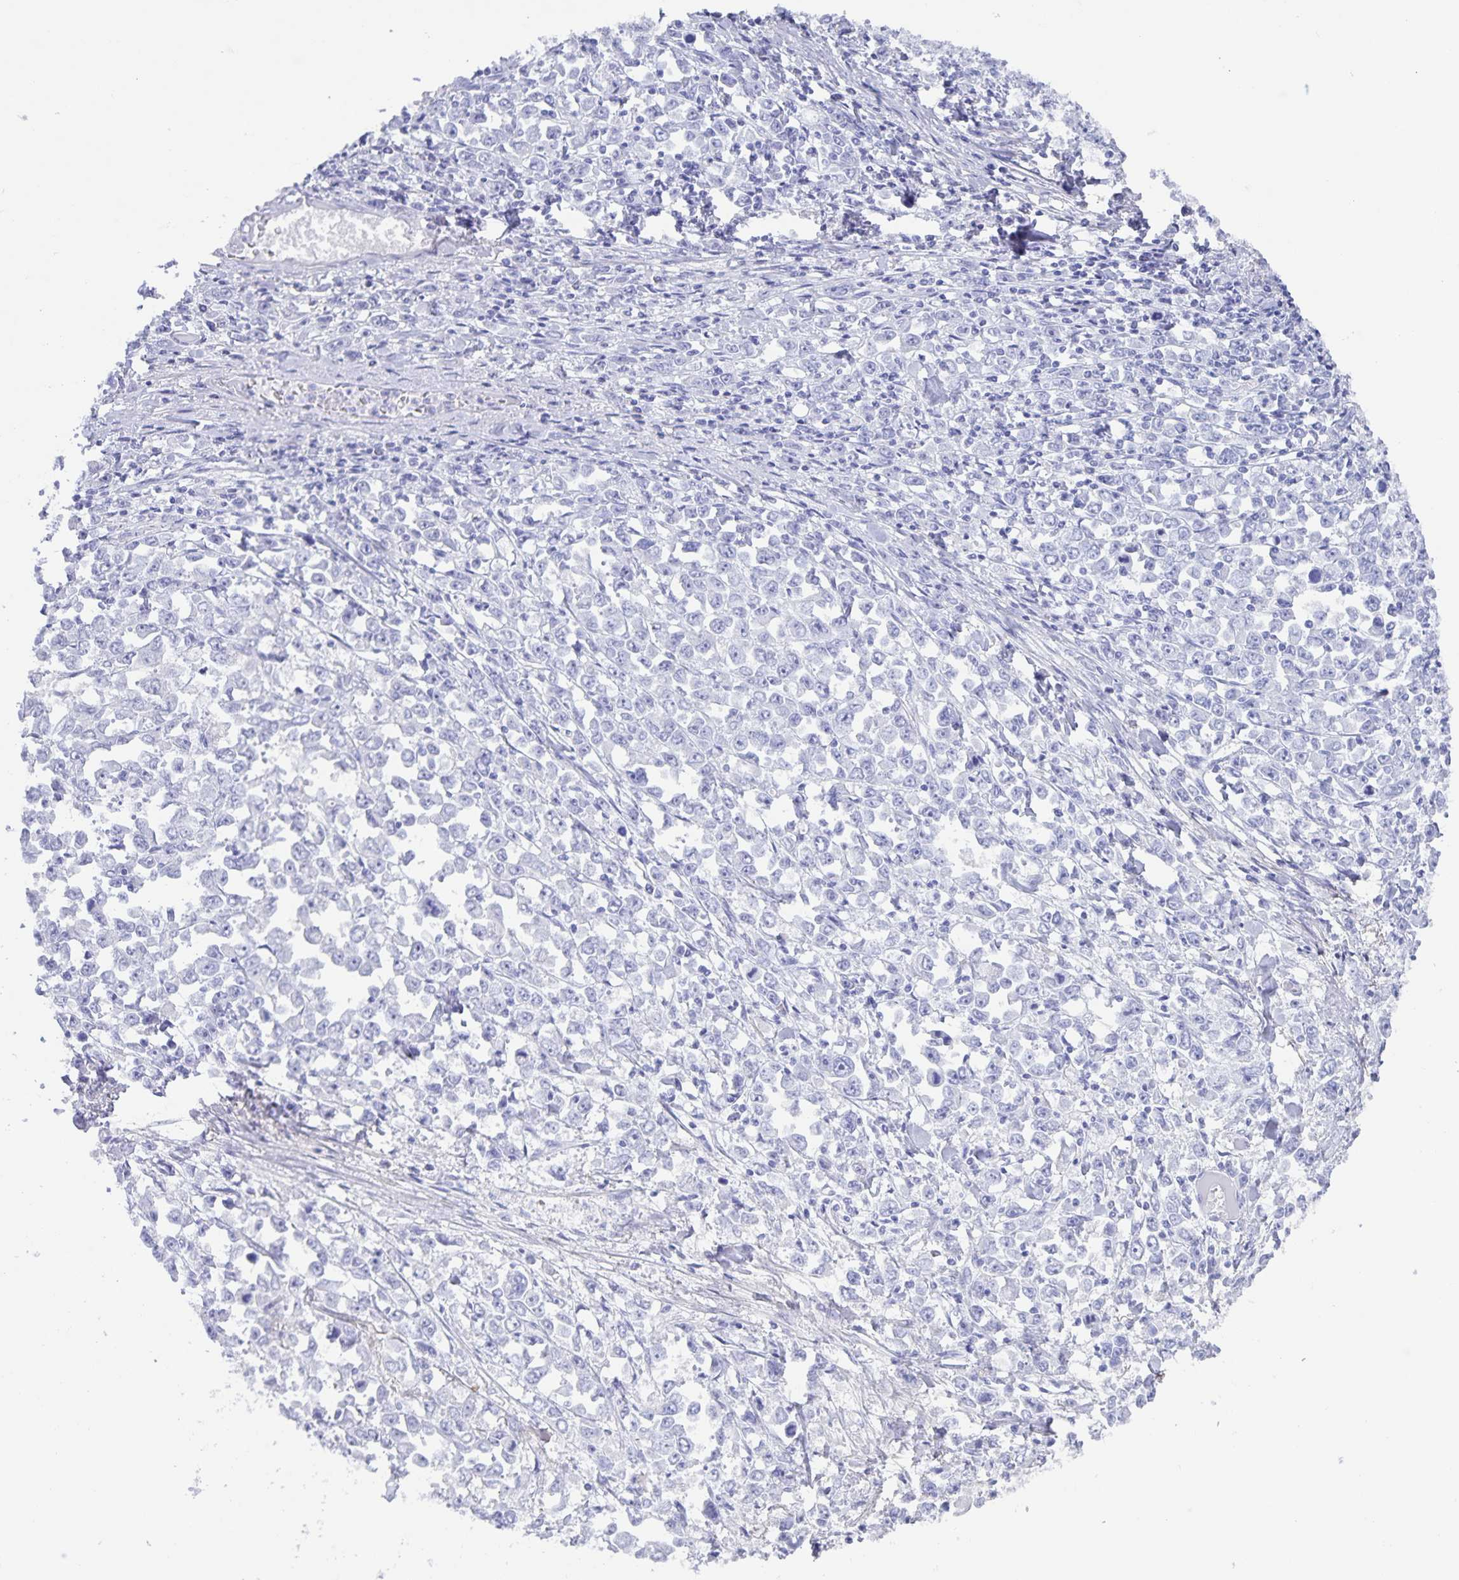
{"staining": {"intensity": "negative", "quantity": "none", "location": "none"}, "tissue": "stomach cancer", "cell_type": "Tumor cells", "image_type": "cancer", "snomed": [{"axis": "morphology", "description": "Adenocarcinoma, NOS"}, {"axis": "topography", "description": "Stomach, upper"}], "caption": "Immunohistochemistry image of neoplastic tissue: stomach cancer (adenocarcinoma) stained with DAB (3,3'-diaminobenzidine) demonstrates no significant protein staining in tumor cells.", "gene": "AQP4", "patient": {"sex": "male", "age": 70}}